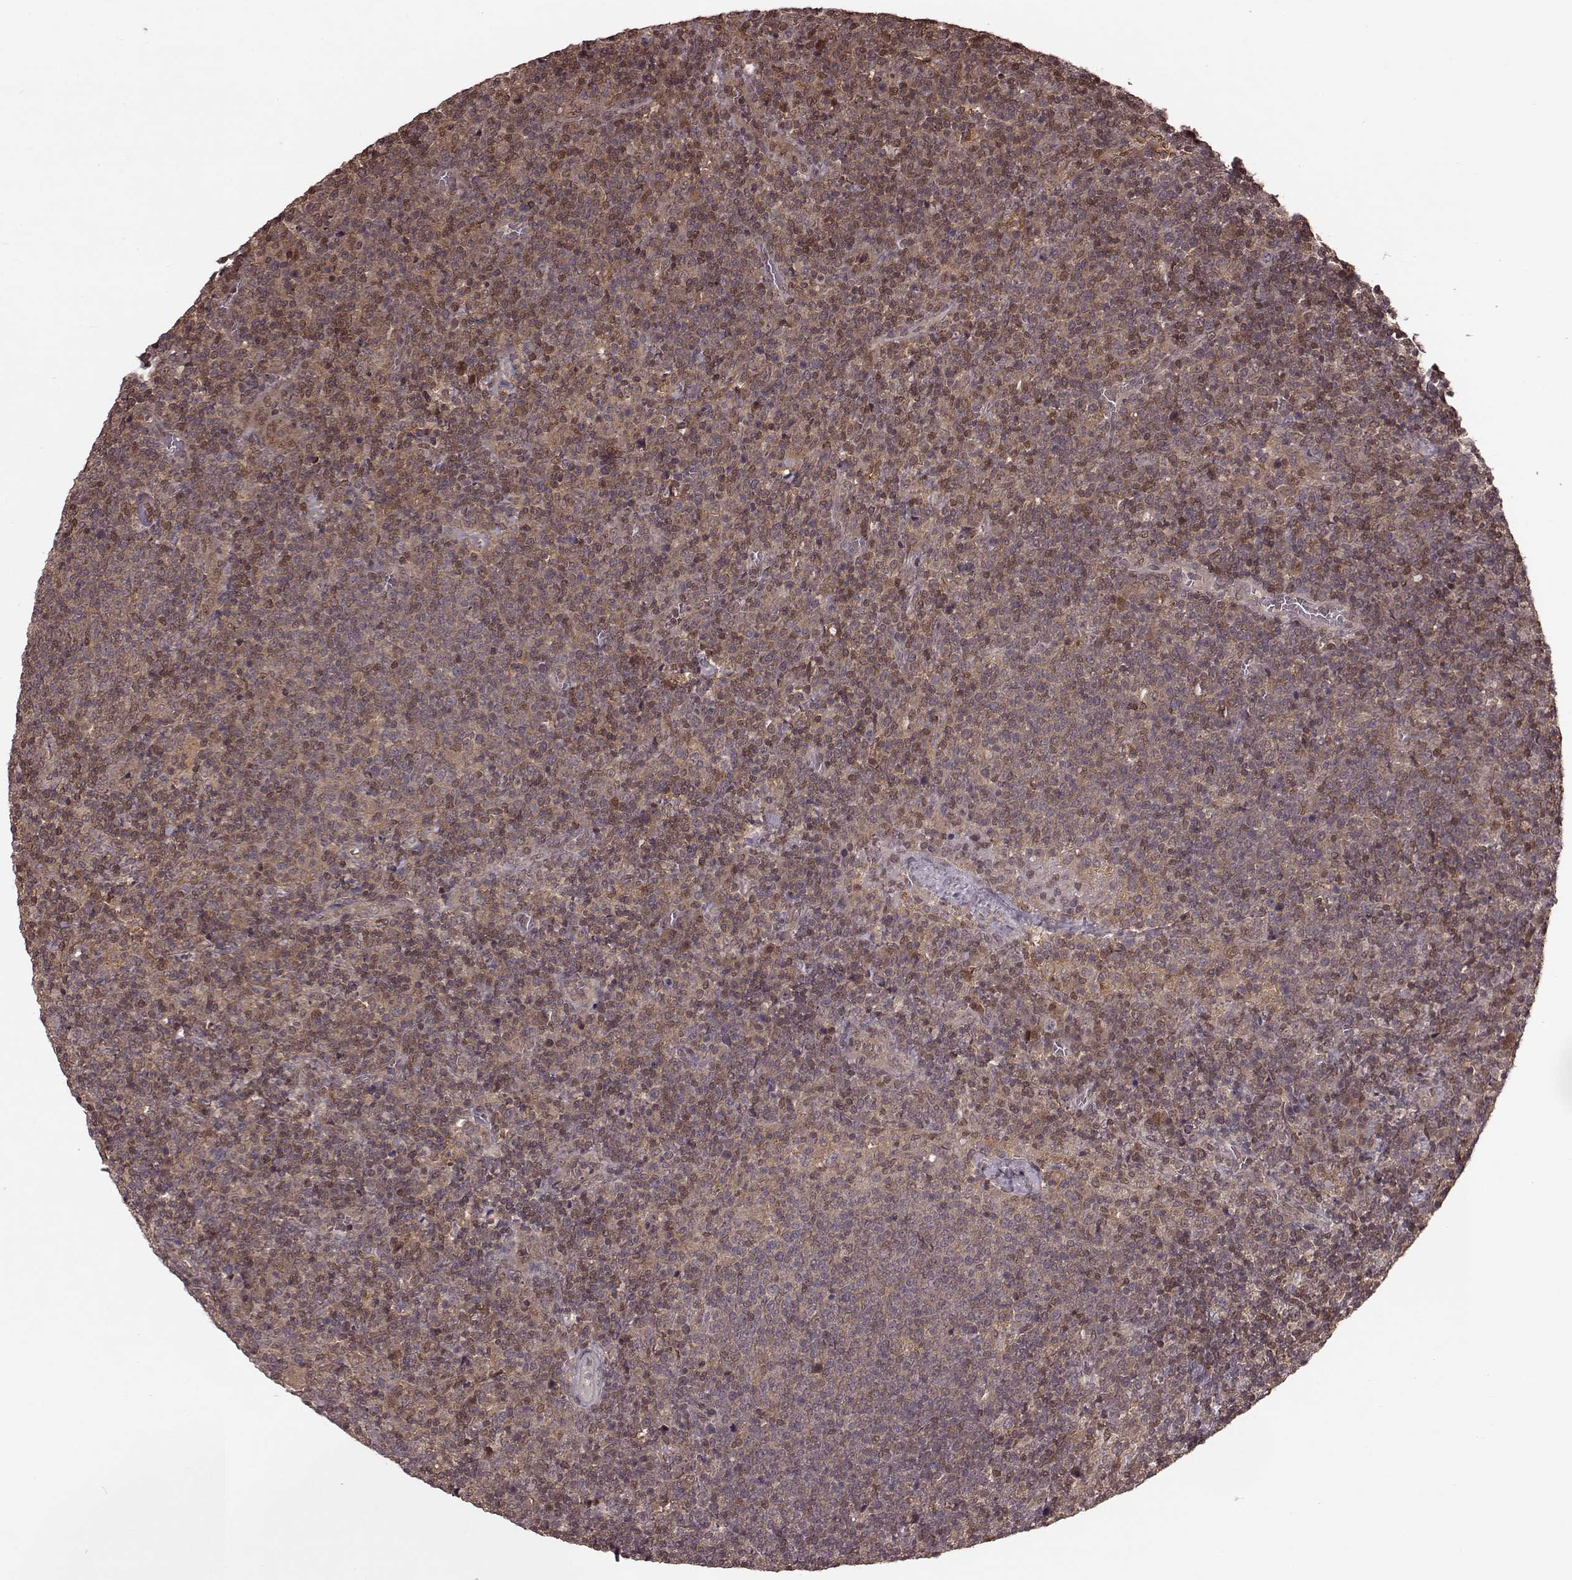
{"staining": {"intensity": "weak", "quantity": "25%-75%", "location": "cytoplasmic/membranous,nuclear"}, "tissue": "lymphoma", "cell_type": "Tumor cells", "image_type": "cancer", "snomed": [{"axis": "morphology", "description": "Malignant lymphoma, non-Hodgkin's type, High grade"}, {"axis": "topography", "description": "Lymph node"}], "caption": "IHC histopathology image of neoplastic tissue: high-grade malignant lymphoma, non-Hodgkin's type stained using immunohistochemistry shows low levels of weak protein expression localized specifically in the cytoplasmic/membranous and nuclear of tumor cells, appearing as a cytoplasmic/membranous and nuclear brown color.", "gene": "GSS", "patient": {"sex": "male", "age": 61}}